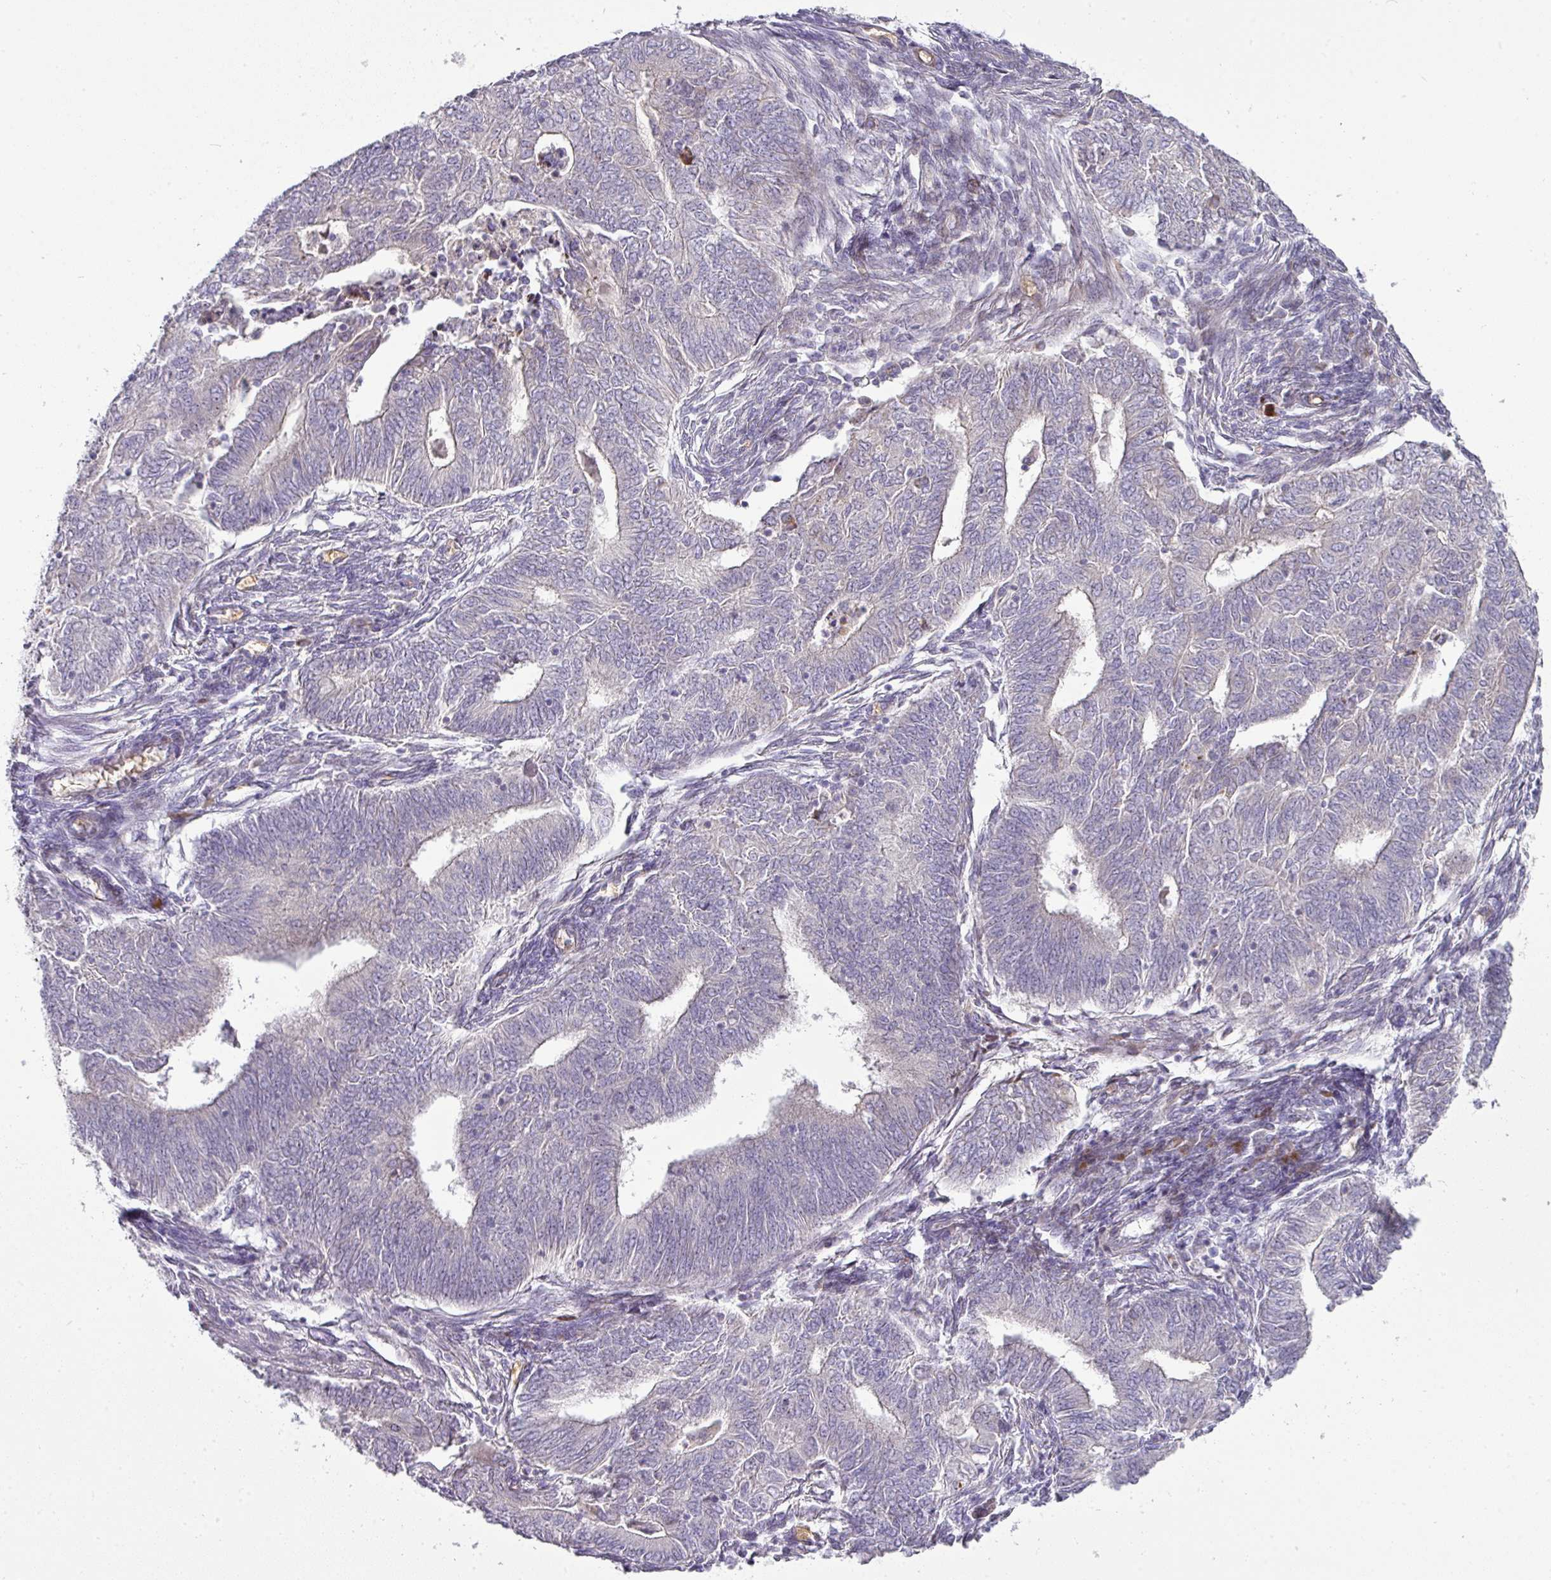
{"staining": {"intensity": "negative", "quantity": "none", "location": "none"}, "tissue": "endometrial cancer", "cell_type": "Tumor cells", "image_type": "cancer", "snomed": [{"axis": "morphology", "description": "Adenocarcinoma, NOS"}, {"axis": "topography", "description": "Endometrium"}], "caption": "A histopathology image of adenocarcinoma (endometrial) stained for a protein exhibits no brown staining in tumor cells.", "gene": "ATP6V1F", "patient": {"sex": "female", "age": 62}}